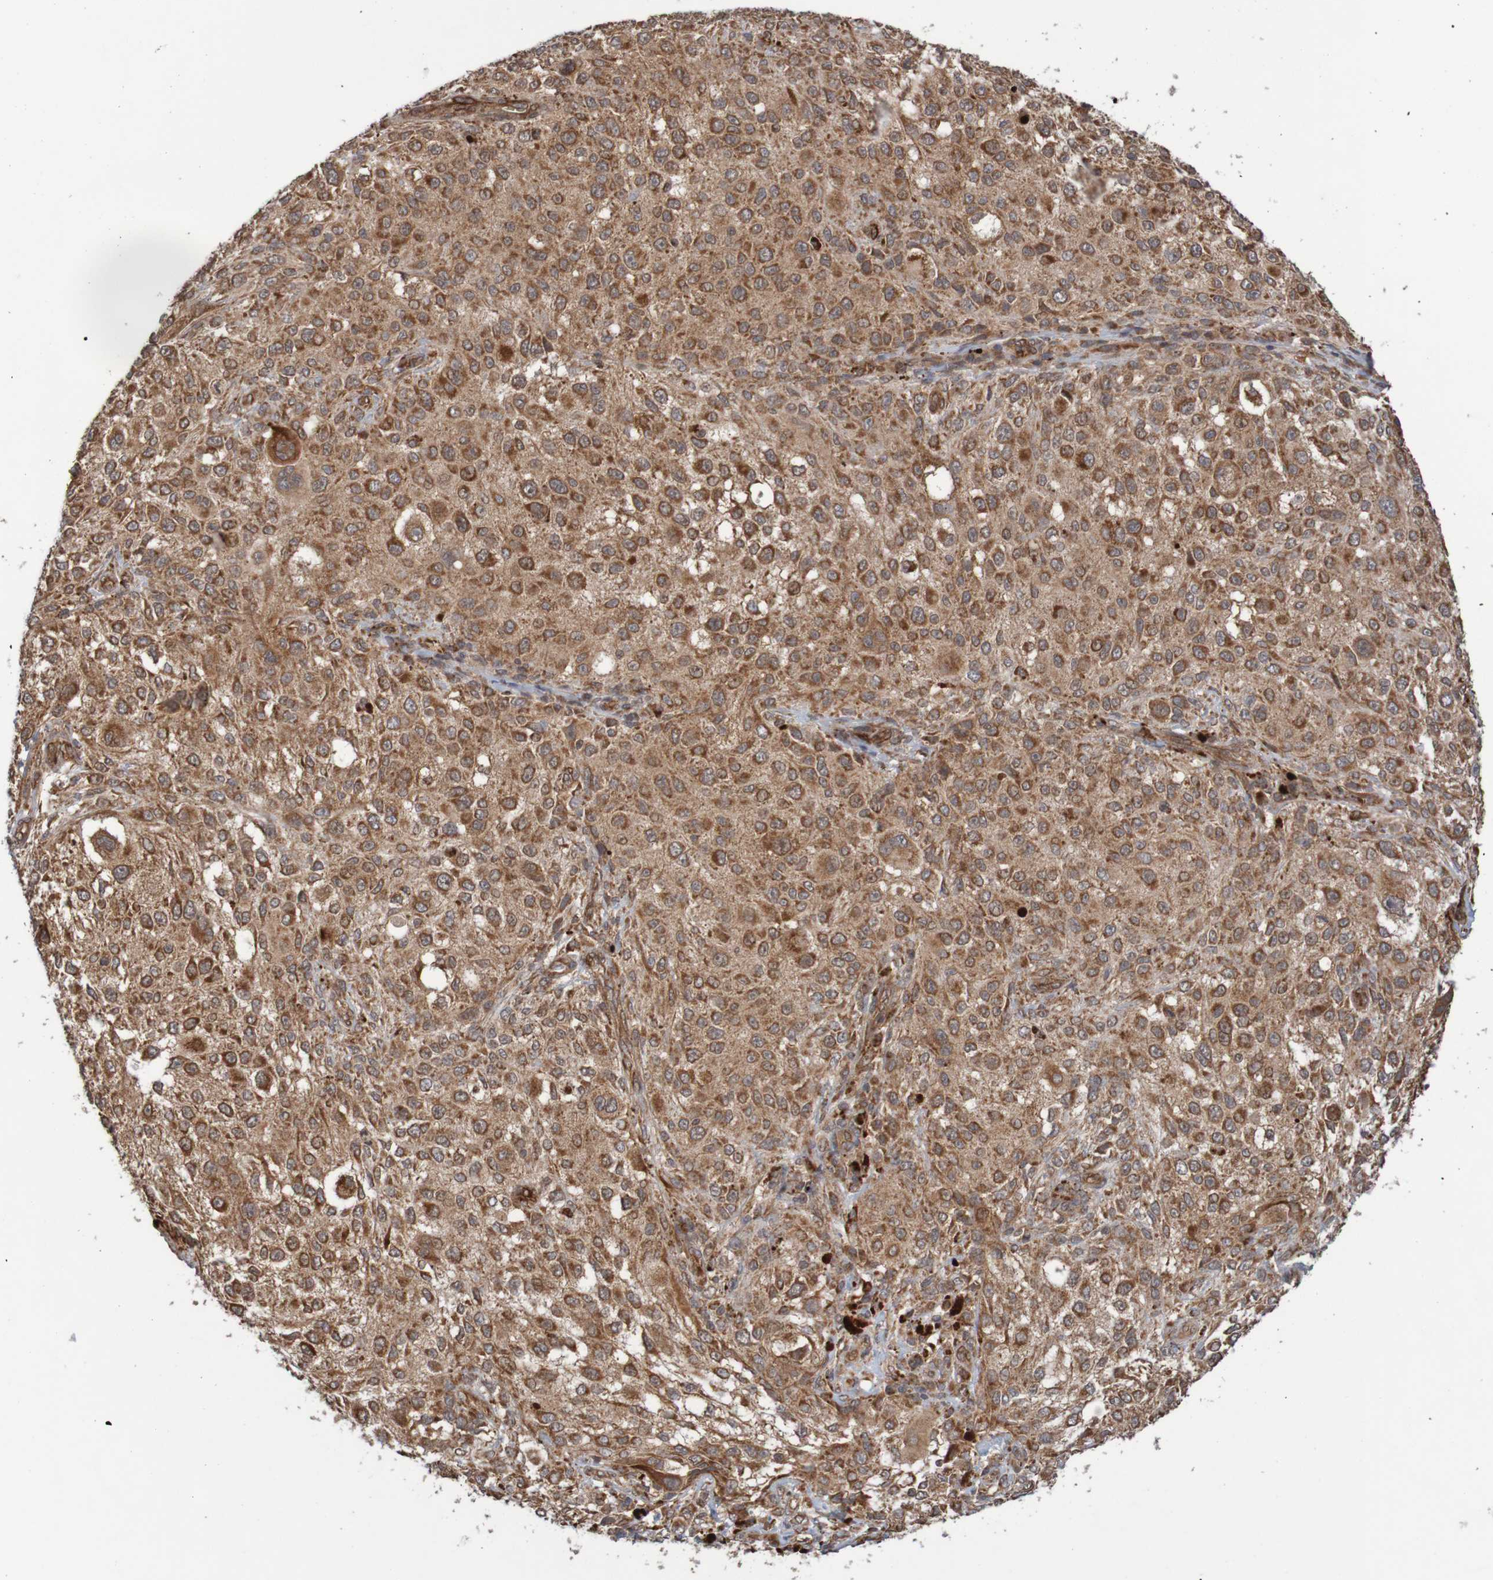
{"staining": {"intensity": "moderate", "quantity": ">75%", "location": "cytoplasmic/membranous"}, "tissue": "melanoma", "cell_type": "Tumor cells", "image_type": "cancer", "snomed": [{"axis": "morphology", "description": "Necrosis, NOS"}, {"axis": "morphology", "description": "Malignant melanoma, NOS"}, {"axis": "topography", "description": "Skin"}], "caption": "Malignant melanoma stained with a brown dye exhibits moderate cytoplasmic/membranous positive staining in about >75% of tumor cells.", "gene": "MRPL52", "patient": {"sex": "female", "age": 87}}